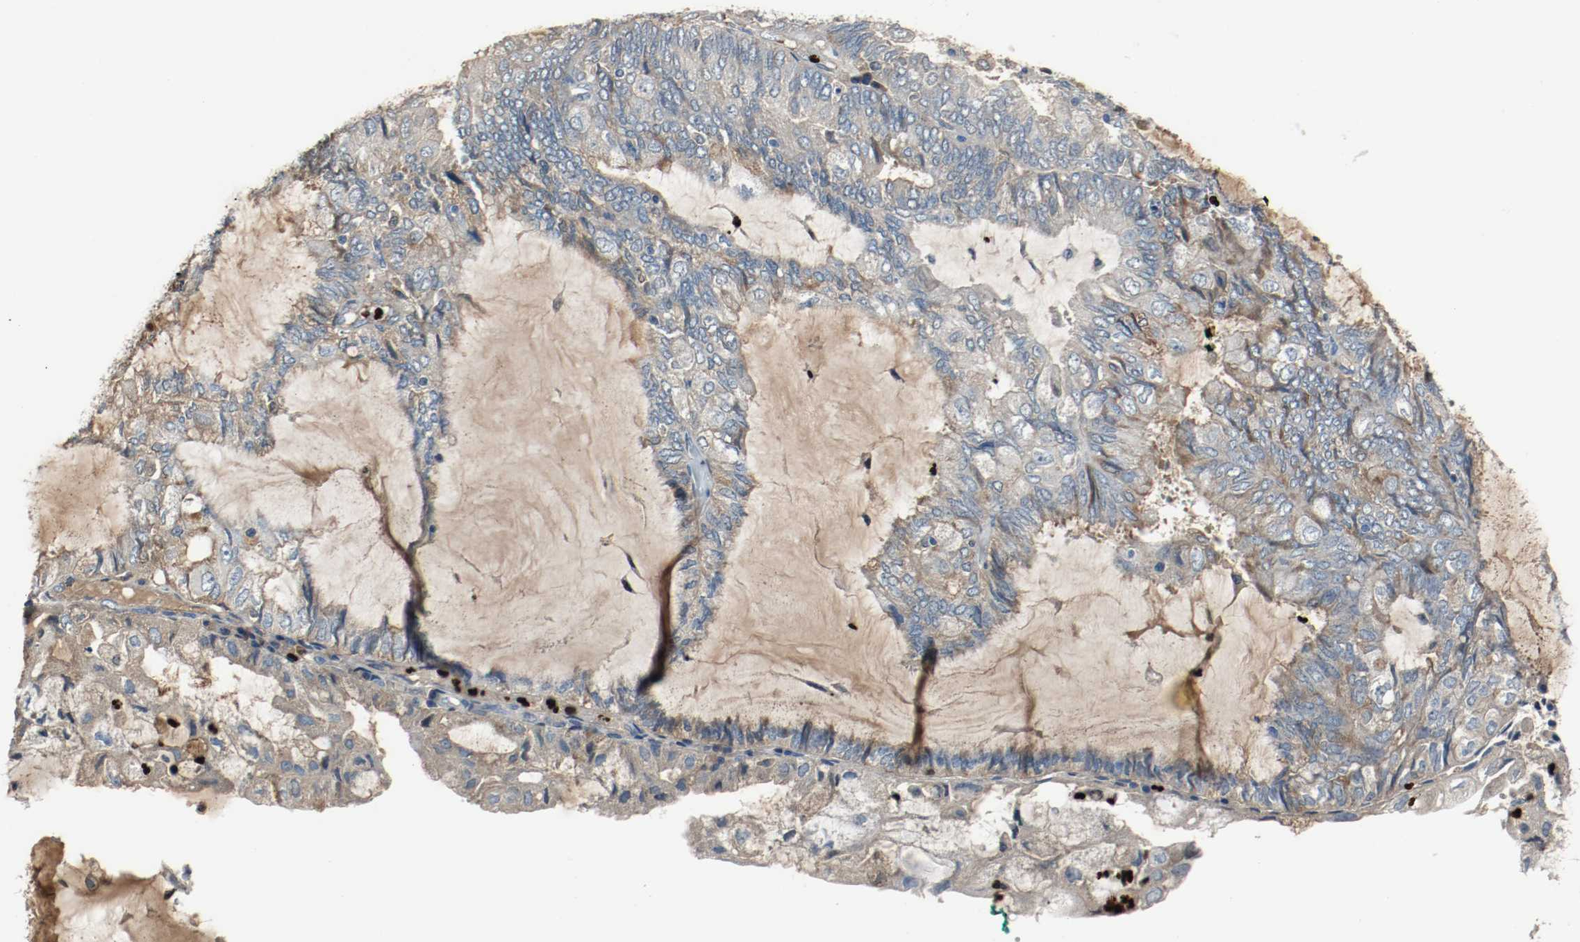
{"staining": {"intensity": "weak", "quantity": "<25%", "location": "cytoplasmic/membranous"}, "tissue": "endometrial cancer", "cell_type": "Tumor cells", "image_type": "cancer", "snomed": [{"axis": "morphology", "description": "Adenocarcinoma, NOS"}, {"axis": "topography", "description": "Endometrium"}], "caption": "This is a photomicrograph of IHC staining of endometrial cancer, which shows no staining in tumor cells. Nuclei are stained in blue.", "gene": "BLK", "patient": {"sex": "female", "age": 81}}